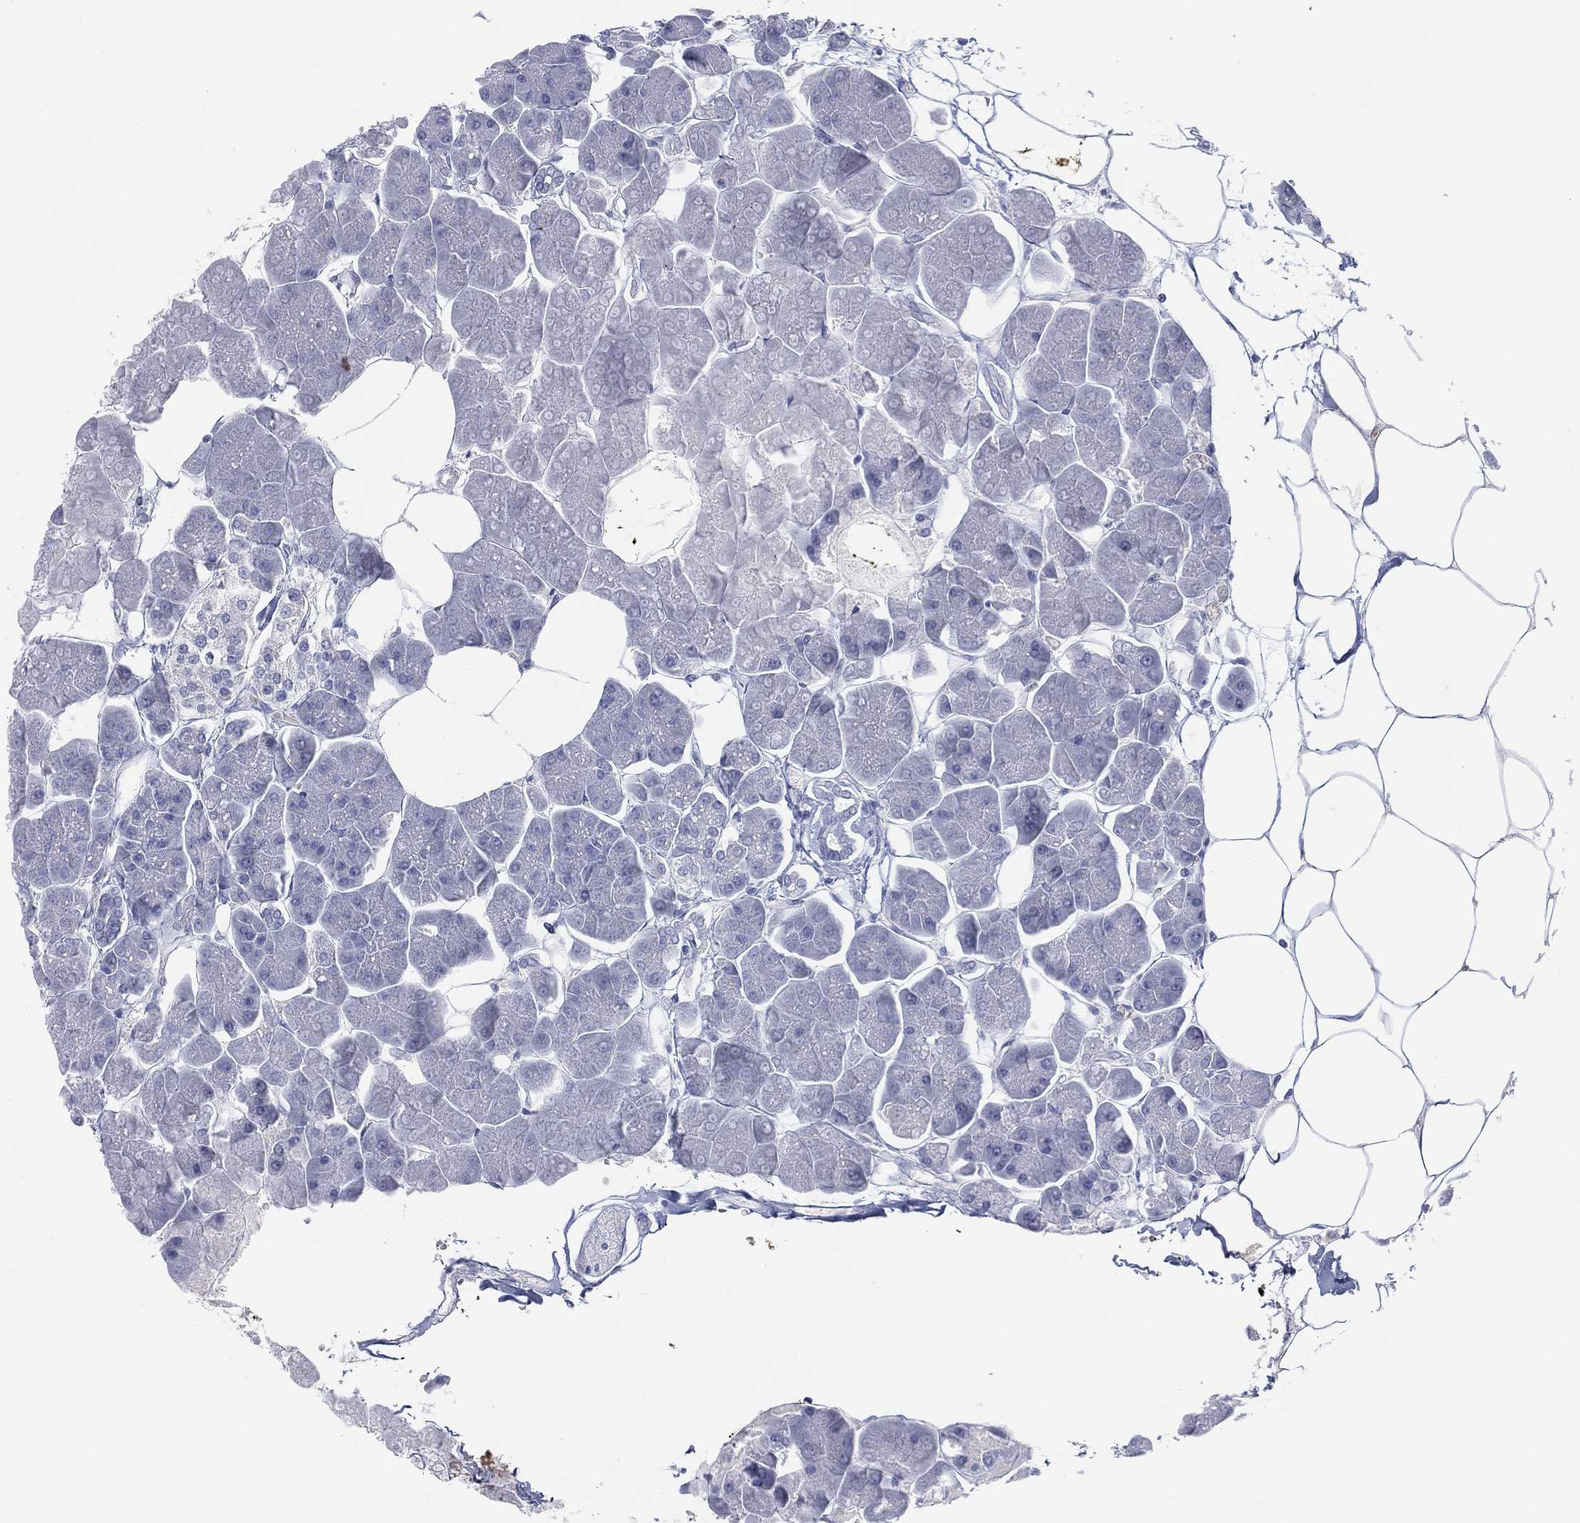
{"staining": {"intensity": "negative", "quantity": "none", "location": "none"}, "tissue": "pancreas", "cell_type": "Exocrine glandular cells", "image_type": "normal", "snomed": [{"axis": "morphology", "description": "Normal tissue, NOS"}, {"axis": "topography", "description": "Adipose tissue"}, {"axis": "topography", "description": "Pancreas"}, {"axis": "topography", "description": "Peripheral nerve tissue"}], "caption": "A micrograph of pancreas stained for a protein demonstrates no brown staining in exocrine glandular cells. (DAB immunohistochemistry (IHC) with hematoxylin counter stain).", "gene": "HEATR4", "patient": {"sex": "female", "age": 58}}